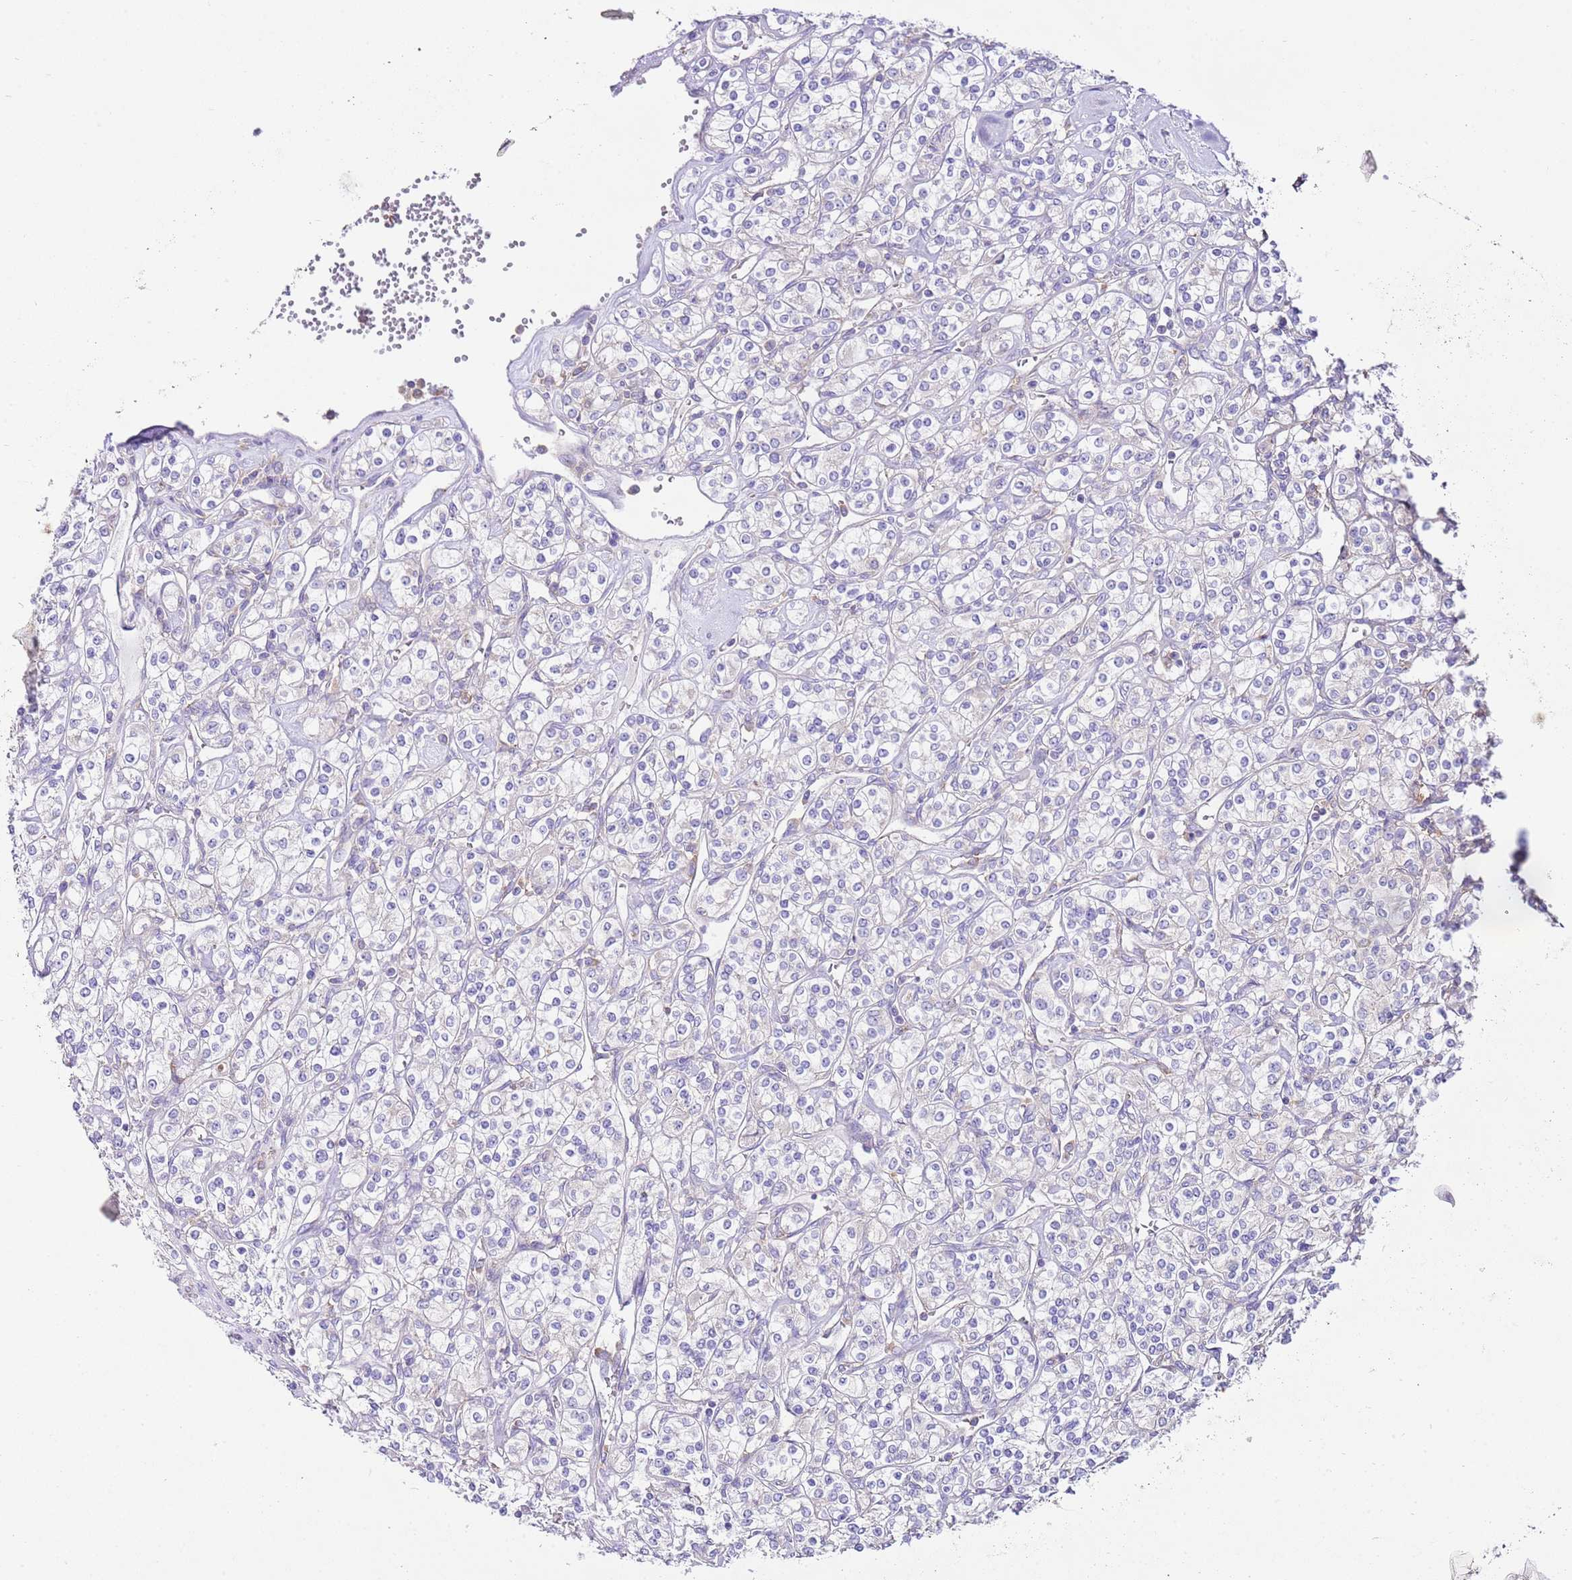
{"staining": {"intensity": "negative", "quantity": "none", "location": "none"}, "tissue": "renal cancer", "cell_type": "Tumor cells", "image_type": "cancer", "snomed": [{"axis": "morphology", "description": "Adenocarcinoma, NOS"}, {"axis": "topography", "description": "Kidney"}], "caption": "High power microscopy micrograph of an immunohistochemistry (IHC) image of renal cancer, revealing no significant staining in tumor cells.", "gene": "RPS10", "patient": {"sex": "male", "age": 77}}